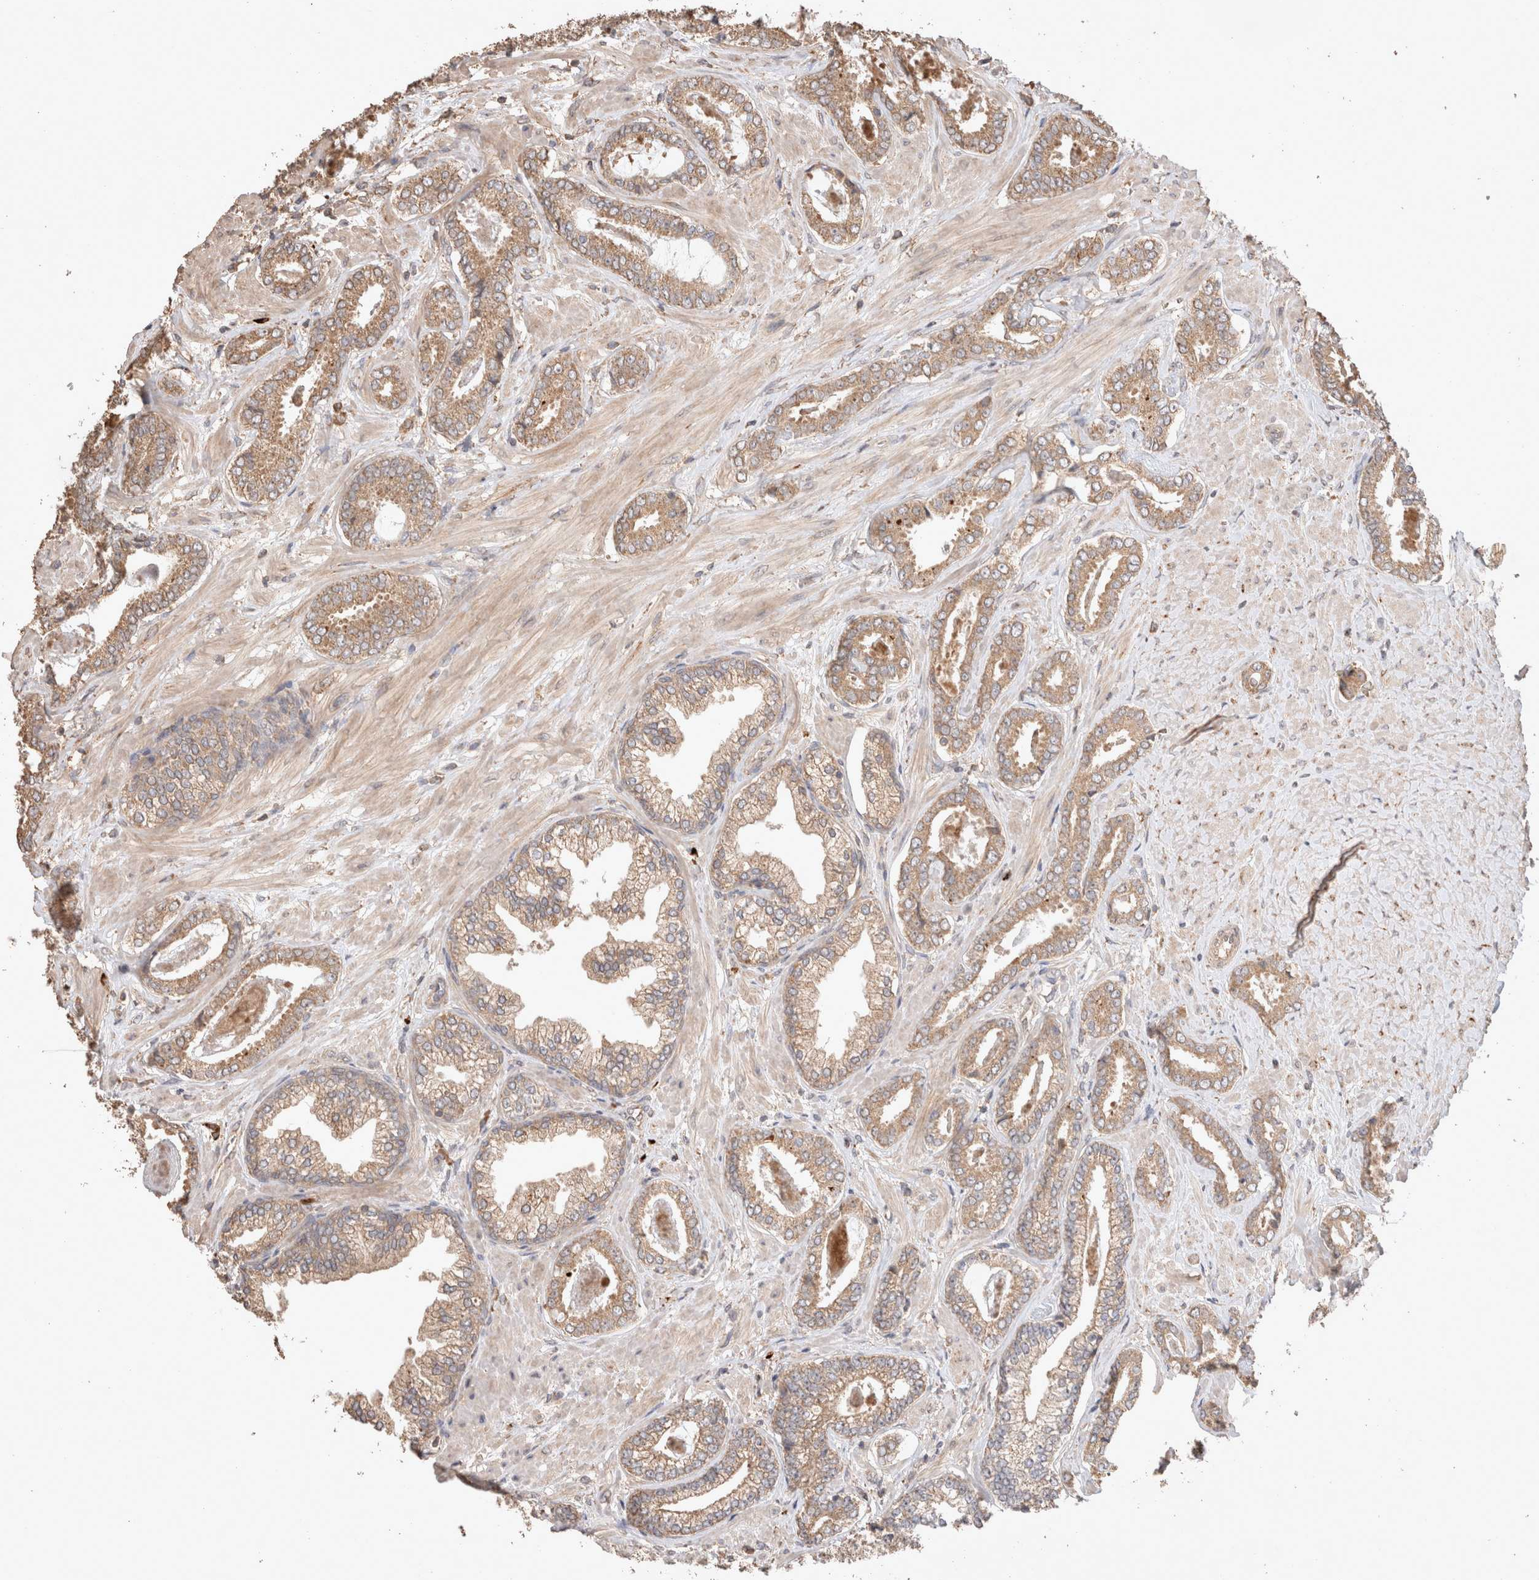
{"staining": {"intensity": "moderate", "quantity": ">75%", "location": "cytoplasmic/membranous"}, "tissue": "prostate cancer", "cell_type": "Tumor cells", "image_type": "cancer", "snomed": [{"axis": "morphology", "description": "Adenocarcinoma, Low grade"}, {"axis": "topography", "description": "Prostate"}], "caption": "Prostate cancer stained for a protein (brown) shows moderate cytoplasmic/membranous positive staining in approximately >75% of tumor cells.", "gene": "HROB", "patient": {"sex": "male", "age": 71}}